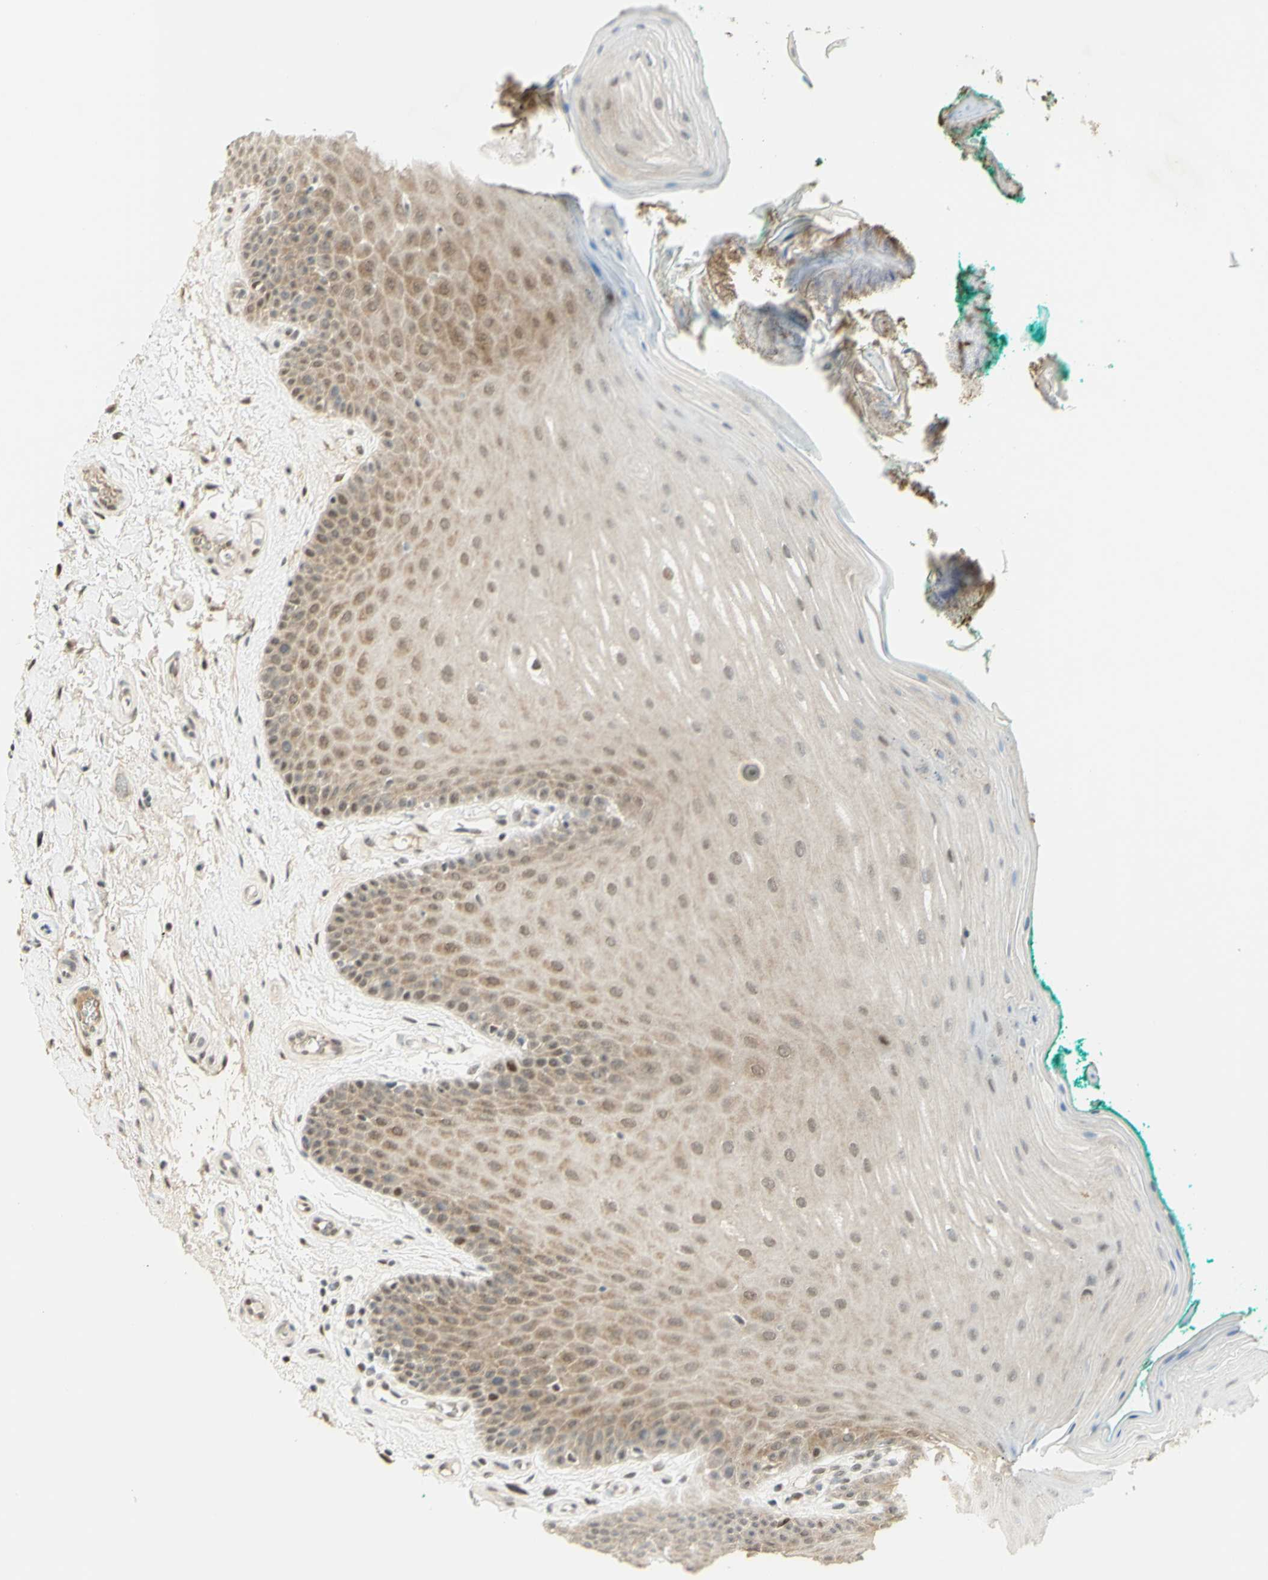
{"staining": {"intensity": "moderate", "quantity": "25%-75%", "location": "cytoplasmic/membranous,nuclear"}, "tissue": "oral mucosa", "cell_type": "Squamous epithelial cells", "image_type": "normal", "snomed": [{"axis": "morphology", "description": "Normal tissue, NOS"}, {"axis": "topography", "description": "Skeletal muscle"}, {"axis": "topography", "description": "Oral tissue"}], "caption": "IHC of benign human oral mucosa displays medium levels of moderate cytoplasmic/membranous,nuclear expression in about 25%-75% of squamous epithelial cells. (brown staining indicates protein expression, while blue staining denotes nuclei).", "gene": "DDX1", "patient": {"sex": "male", "age": 58}}